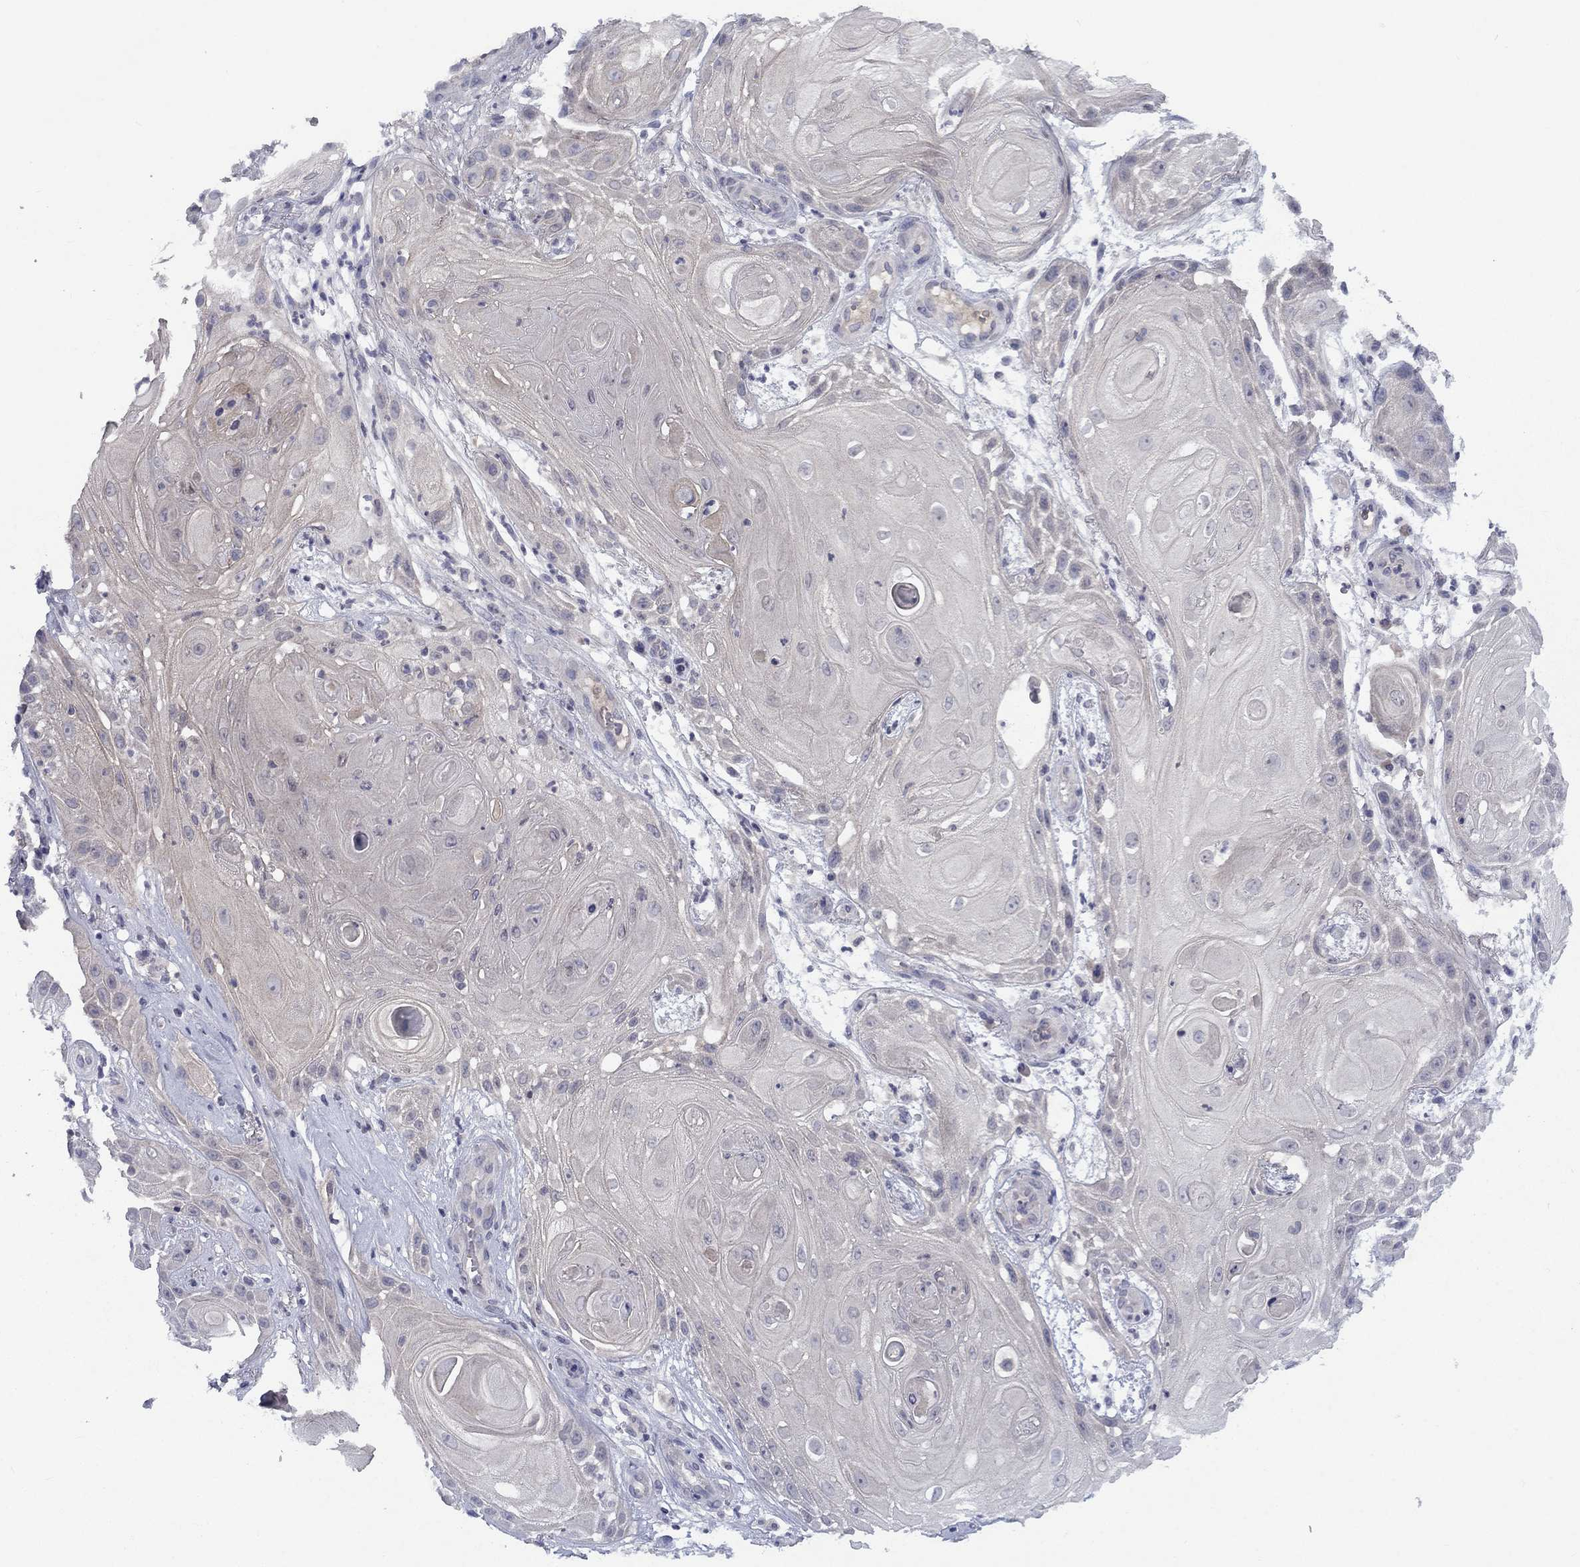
{"staining": {"intensity": "negative", "quantity": "none", "location": "none"}, "tissue": "skin cancer", "cell_type": "Tumor cells", "image_type": "cancer", "snomed": [{"axis": "morphology", "description": "Squamous cell carcinoma, NOS"}, {"axis": "topography", "description": "Skin"}], "caption": "Tumor cells show no significant expression in skin cancer. (DAB (3,3'-diaminobenzidine) immunohistochemistry visualized using brightfield microscopy, high magnification).", "gene": "CACNA1A", "patient": {"sex": "male", "age": 62}}